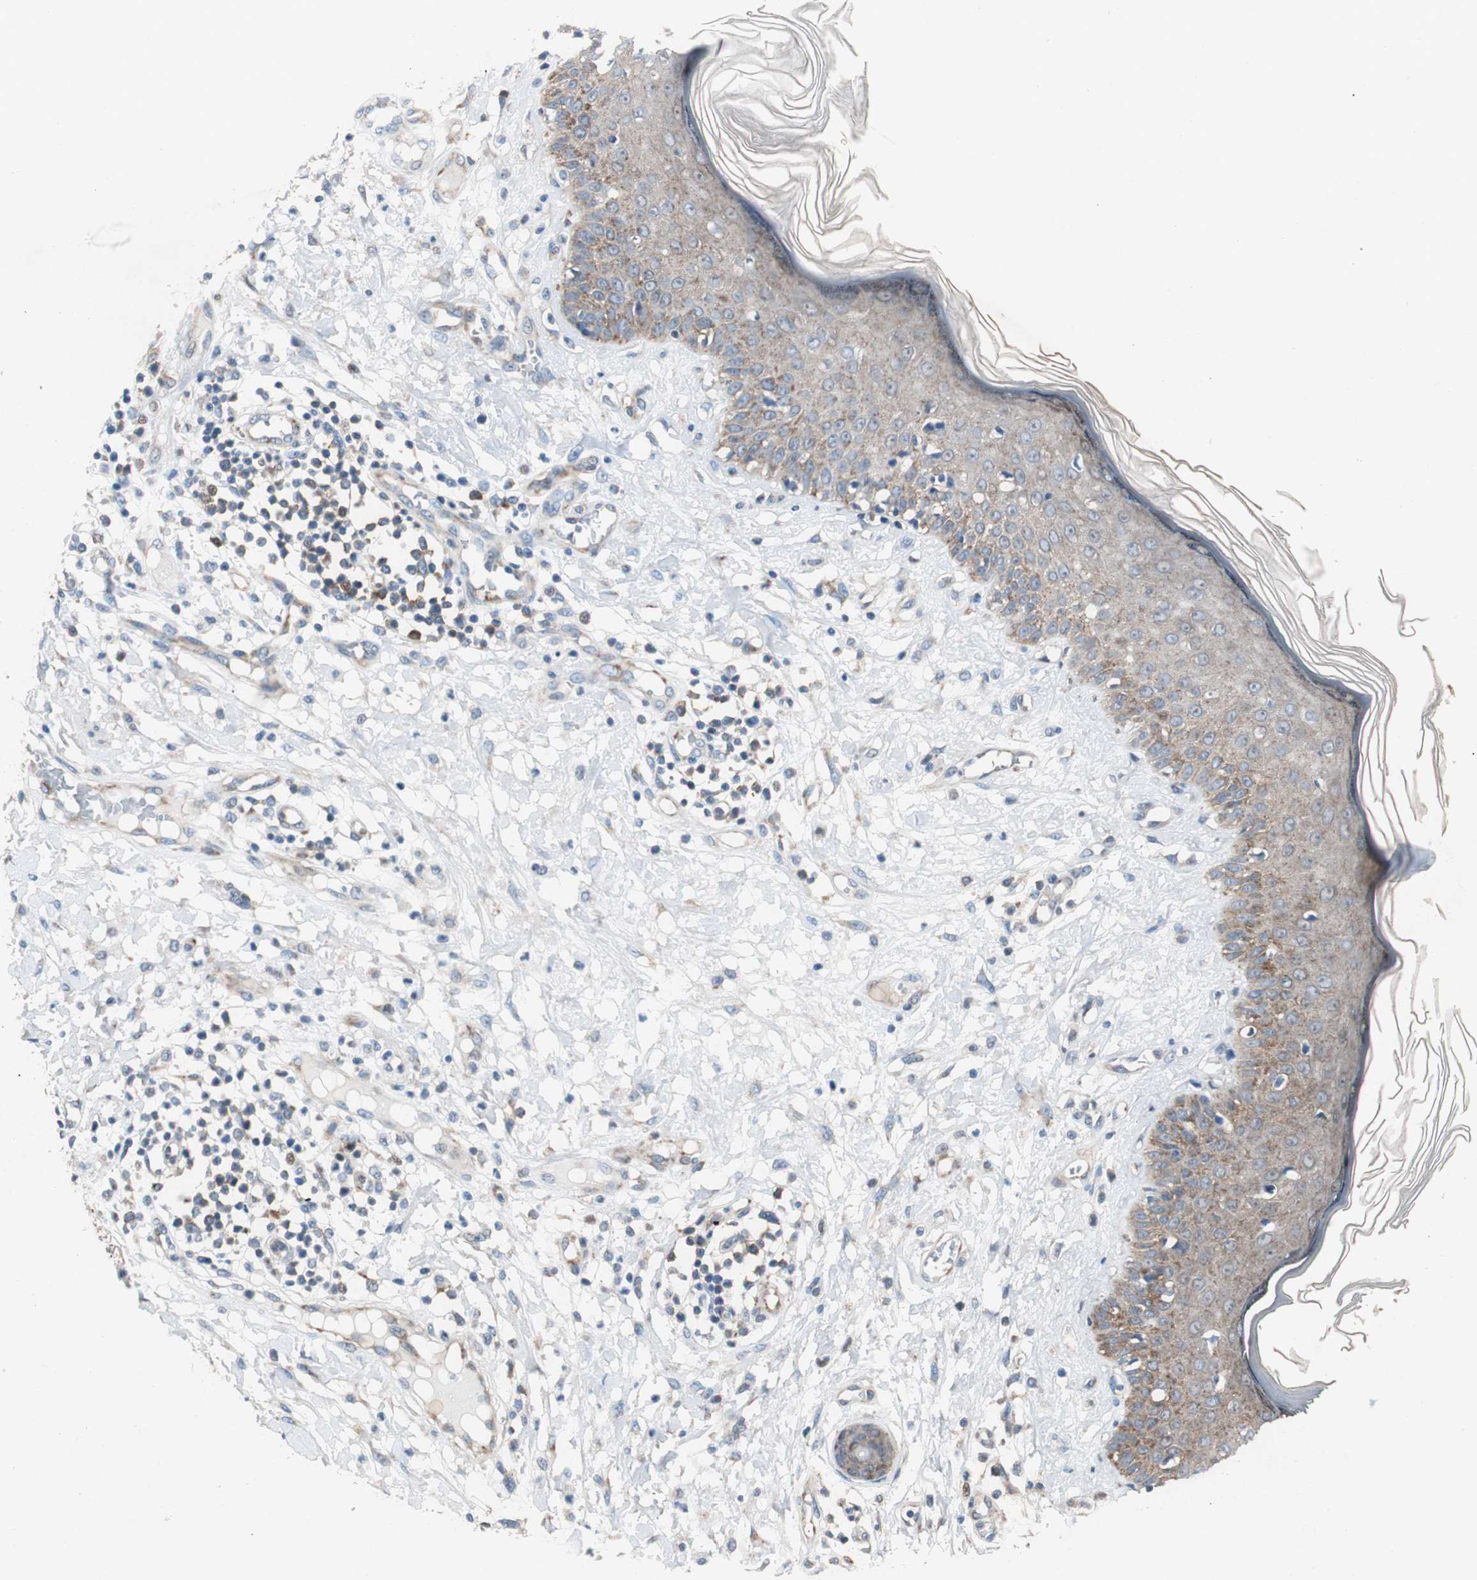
{"staining": {"intensity": "moderate", "quantity": ">75%", "location": "cytoplasmic/membranous"}, "tissue": "skin cancer", "cell_type": "Tumor cells", "image_type": "cancer", "snomed": [{"axis": "morphology", "description": "Squamous cell carcinoma, NOS"}, {"axis": "topography", "description": "Skin"}], "caption": "This is a micrograph of IHC staining of skin cancer (squamous cell carcinoma), which shows moderate staining in the cytoplasmic/membranous of tumor cells.", "gene": "RPL35", "patient": {"sex": "female", "age": 78}}